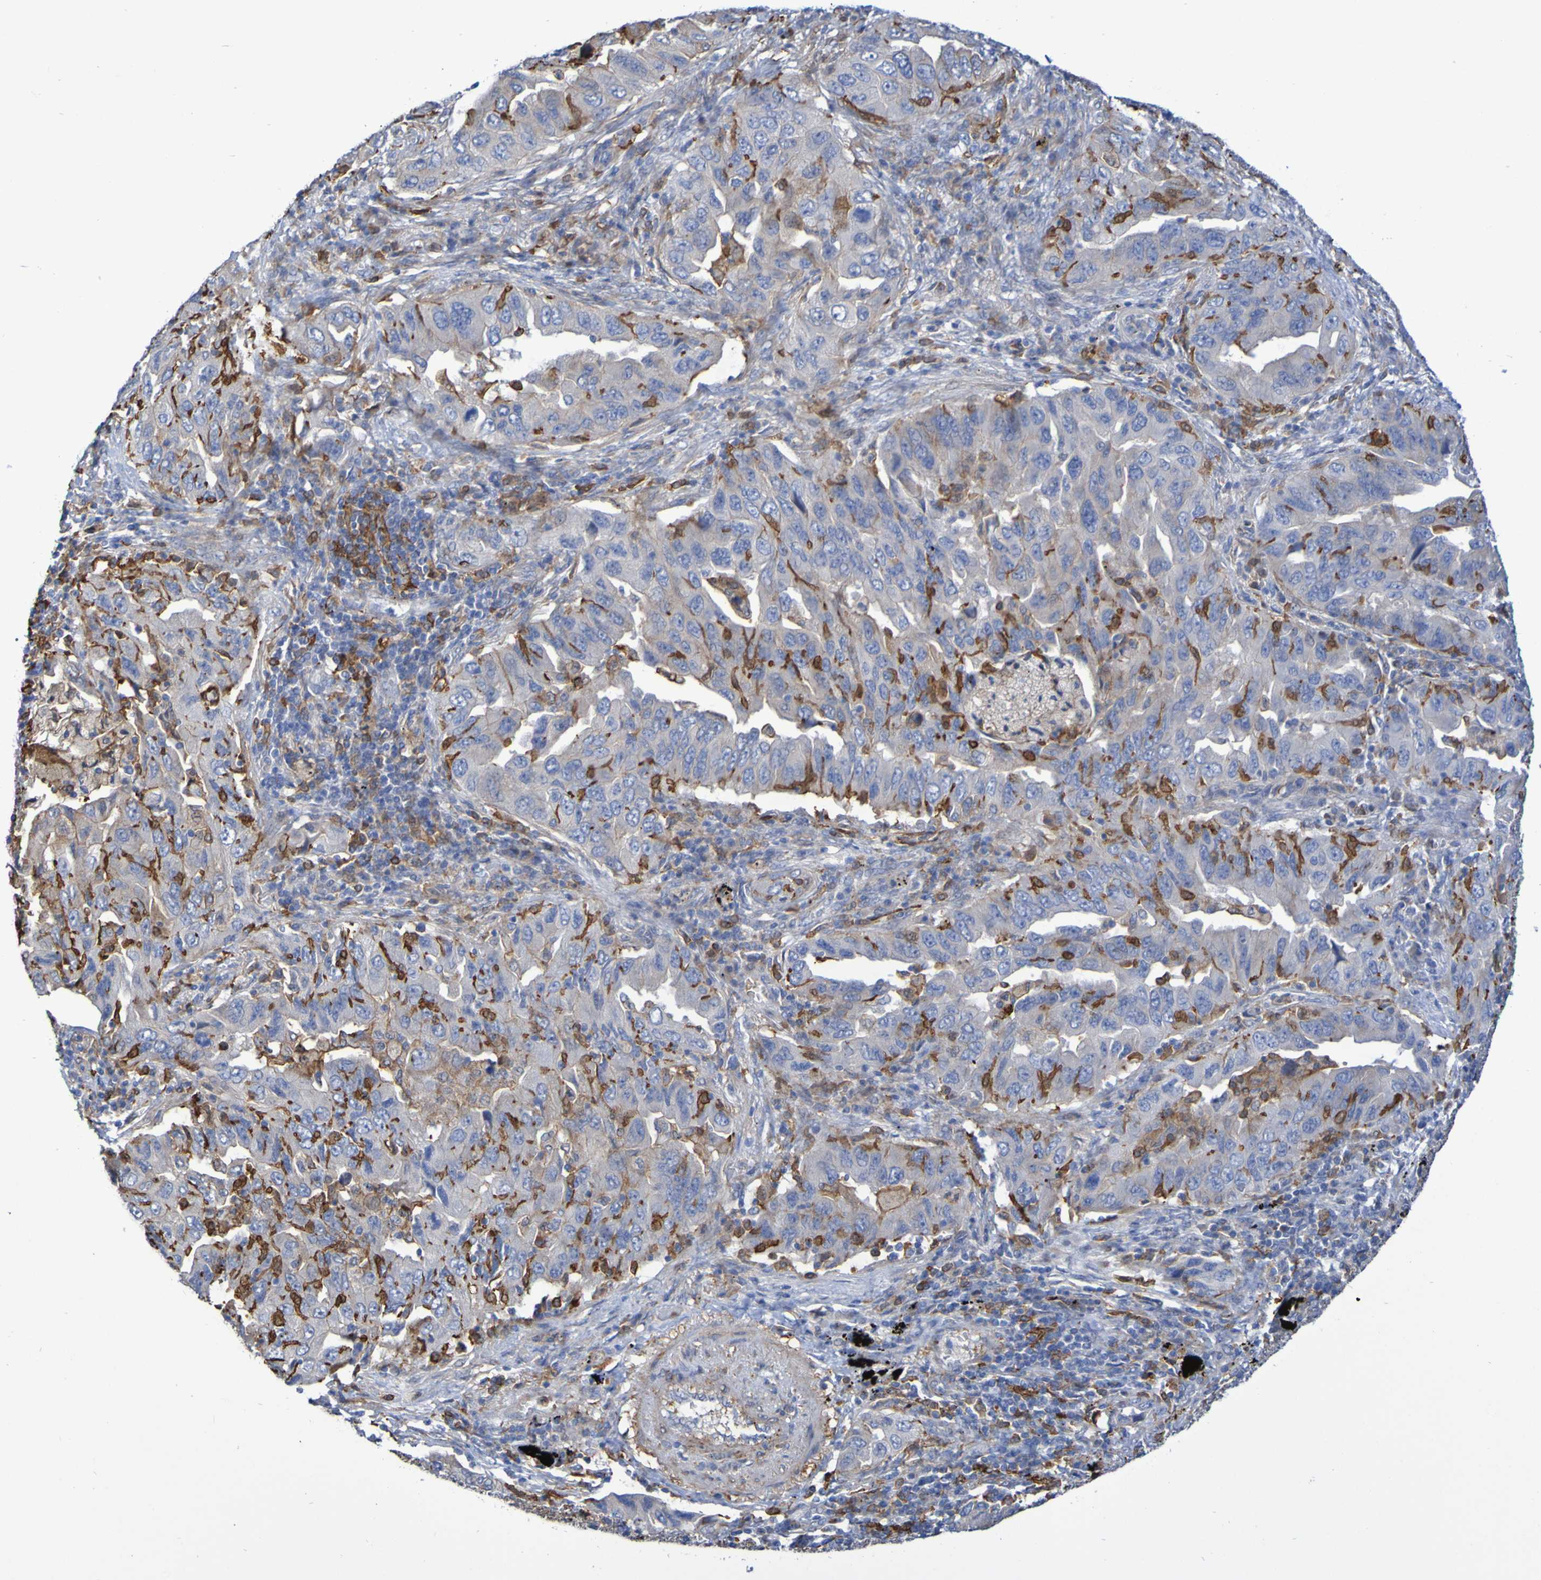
{"staining": {"intensity": "strong", "quantity": "<25%", "location": "cytoplasmic/membranous"}, "tissue": "lung cancer", "cell_type": "Tumor cells", "image_type": "cancer", "snomed": [{"axis": "morphology", "description": "Adenocarcinoma, NOS"}, {"axis": "topography", "description": "Lung"}], "caption": "Protein staining demonstrates strong cytoplasmic/membranous expression in approximately <25% of tumor cells in adenocarcinoma (lung).", "gene": "SCRG1", "patient": {"sex": "female", "age": 65}}